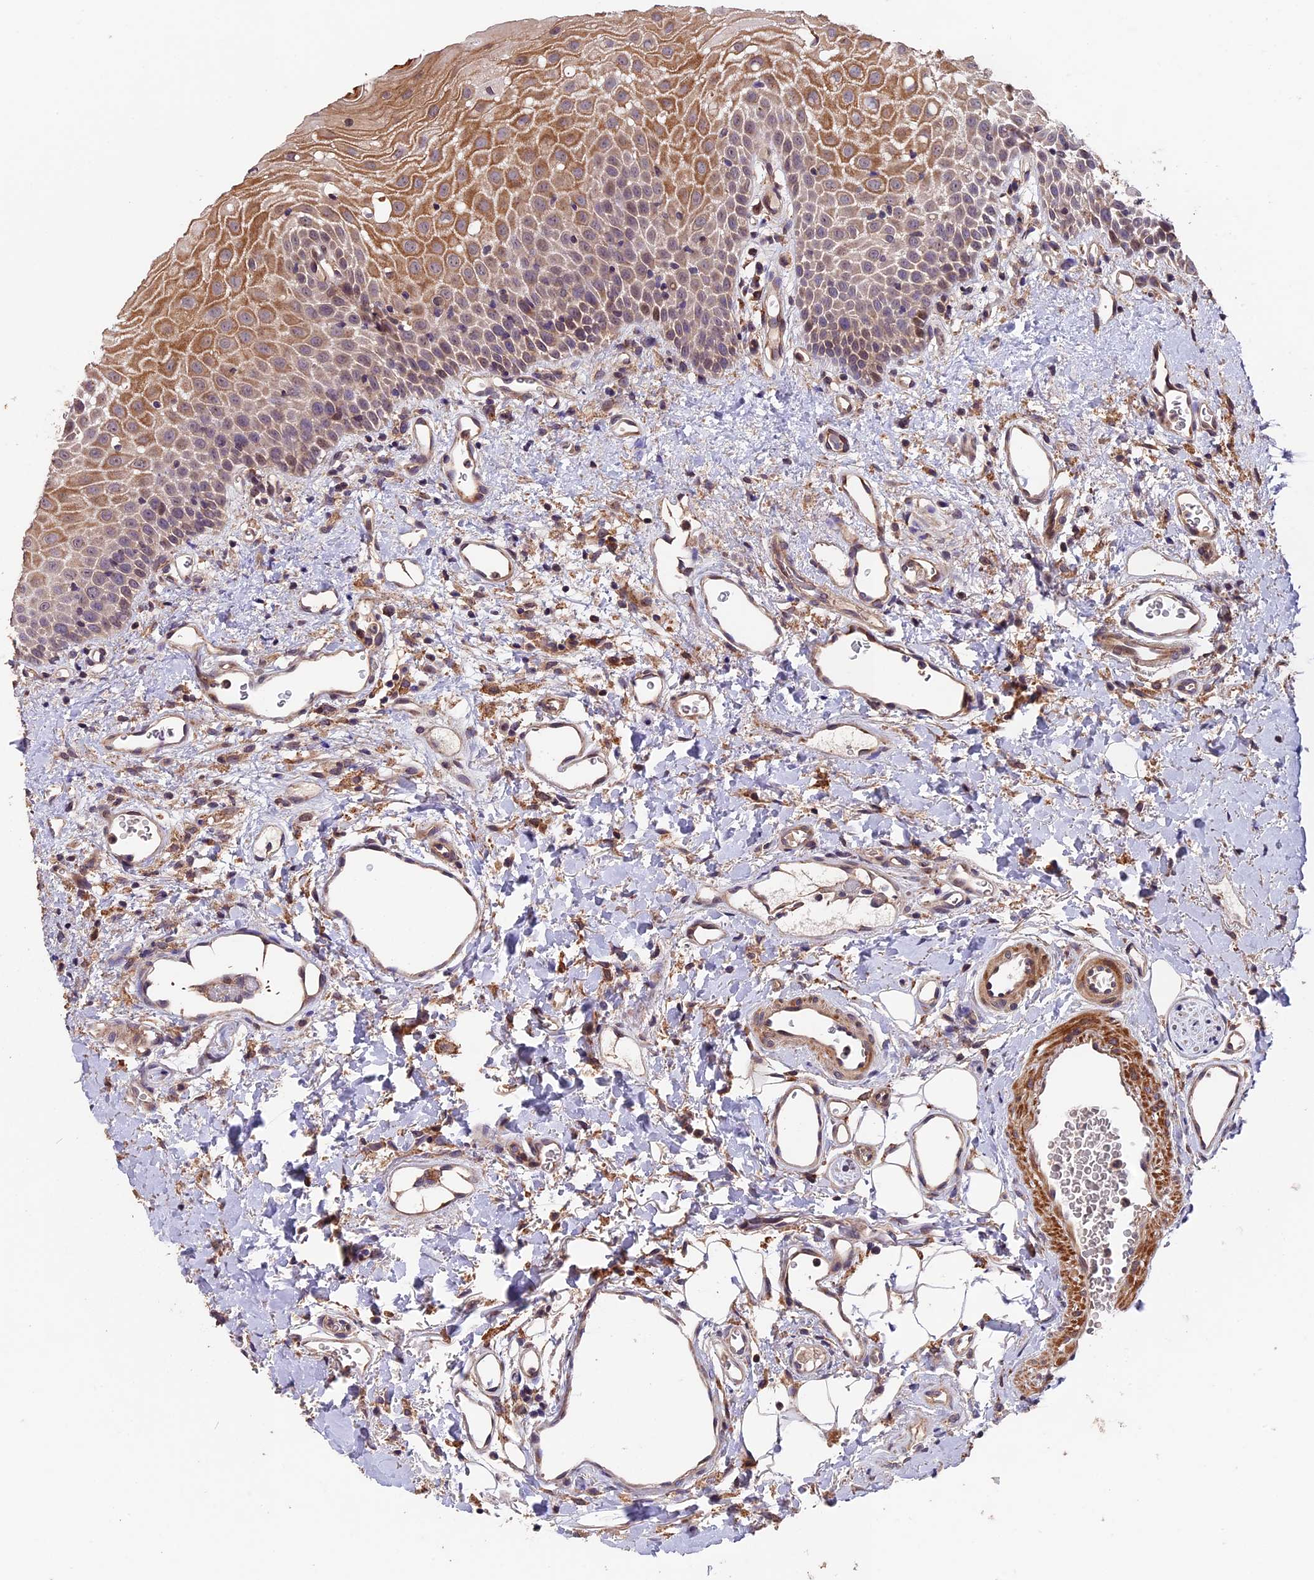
{"staining": {"intensity": "moderate", "quantity": "<25%", "location": "cytoplasmic/membranous"}, "tissue": "oral mucosa", "cell_type": "Squamous epithelial cells", "image_type": "normal", "snomed": [{"axis": "morphology", "description": "Normal tissue, NOS"}, {"axis": "topography", "description": "Oral tissue"}], "caption": "Protein staining of normal oral mucosa demonstrates moderate cytoplasmic/membranous staining in approximately <25% of squamous epithelial cells.", "gene": "GNB5", "patient": {"sex": "female", "age": 70}}